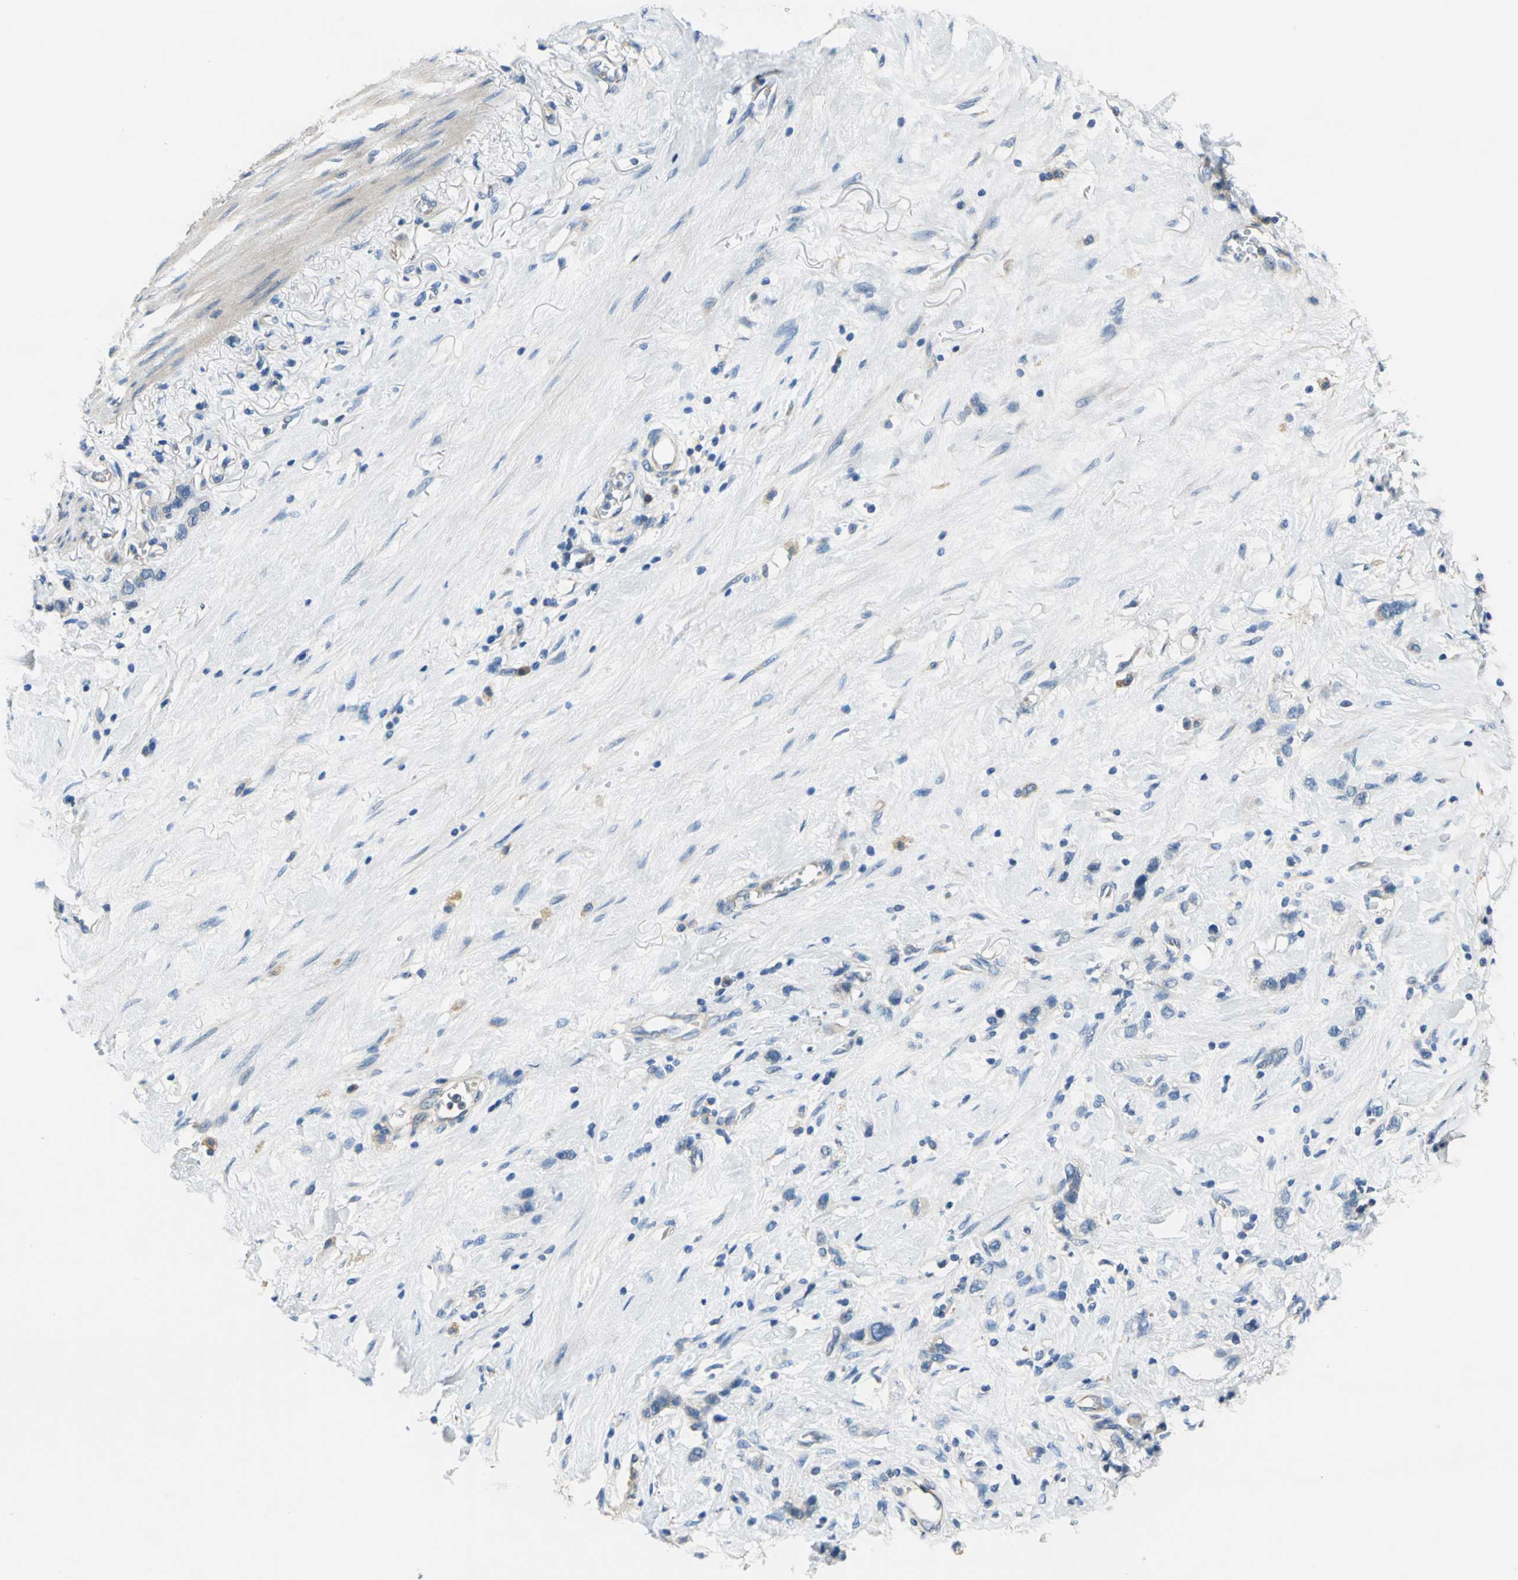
{"staining": {"intensity": "weak", "quantity": "<25%", "location": "cytoplasmic/membranous"}, "tissue": "stomach cancer", "cell_type": "Tumor cells", "image_type": "cancer", "snomed": [{"axis": "morphology", "description": "Normal tissue, NOS"}, {"axis": "morphology", "description": "Adenocarcinoma, NOS"}, {"axis": "morphology", "description": "Adenocarcinoma, High grade"}, {"axis": "topography", "description": "Stomach, upper"}, {"axis": "topography", "description": "Stomach"}], "caption": "An IHC image of stomach cancer (adenocarcinoma (high-grade)) is shown. There is no staining in tumor cells of stomach cancer (adenocarcinoma (high-grade)).", "gene": "DDX3Y", "patient": {"sex": "female", "age": 65}}